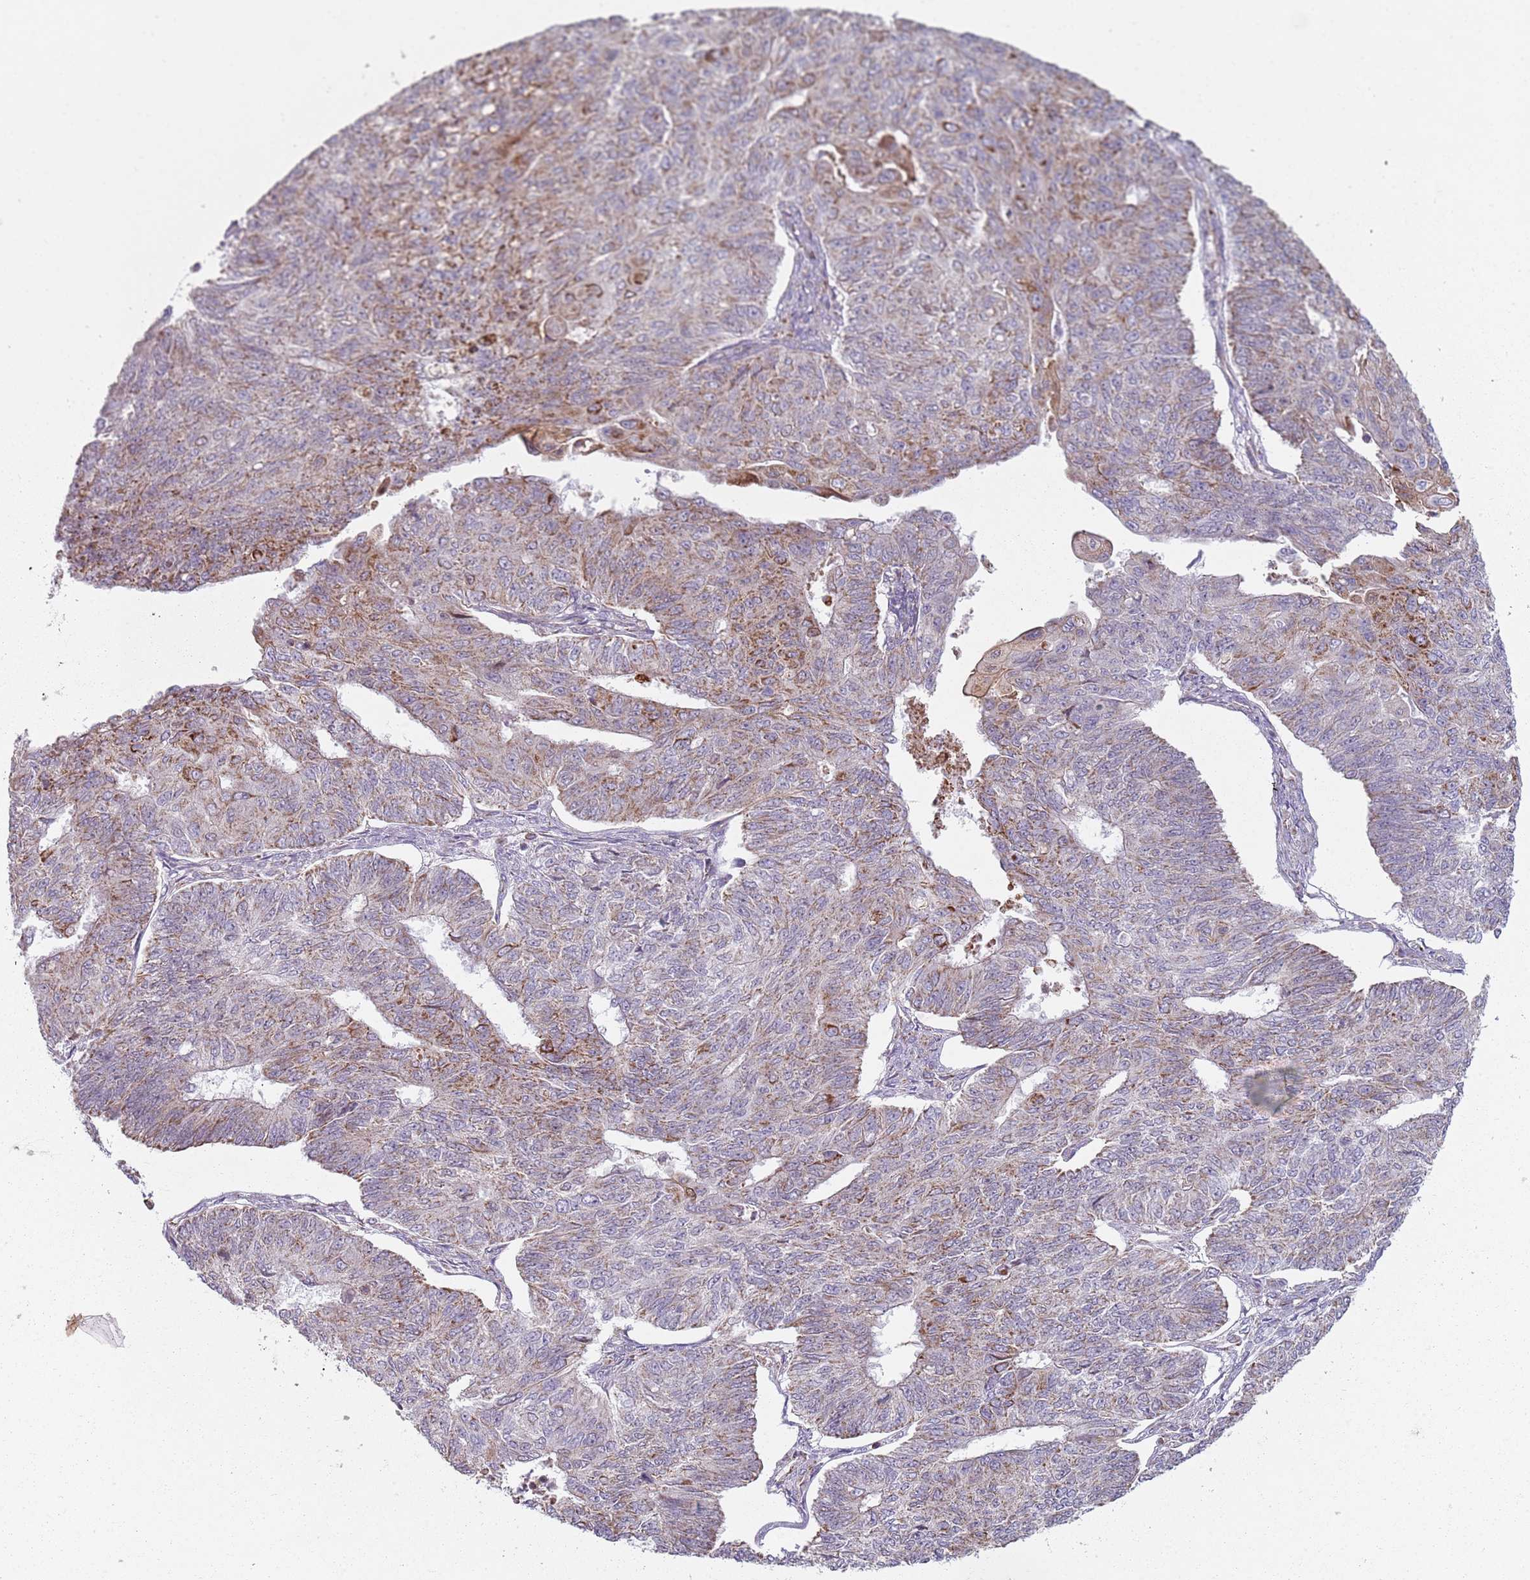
{"staining": {"intensity": "moderate", "quantity": "25%-75%", "location": "cytoplasmic/membranous"}, "tissue": "endometrial cancer", "cell_type": "Tumor cells", "image_type": "cancer", "snomed": [{"axis": "morphology", "description": "Adenocarcinoma, NOS"}, {"axis": "topography", "description": "Endometrium"}], "caption": "Moderate cytoplasmic/membranous staining is identified in about 25%-75% of tumor cells in endometrial cancer (adenocarcinoma). The protein is stained brown, and the nuclei are stained in blue (DAB (3,3'-diaminobenzidine) IHC with brightfield microscopy, high magnification).", "gene": "GAS8", "patient": {"sex": "female", "age": 32}}